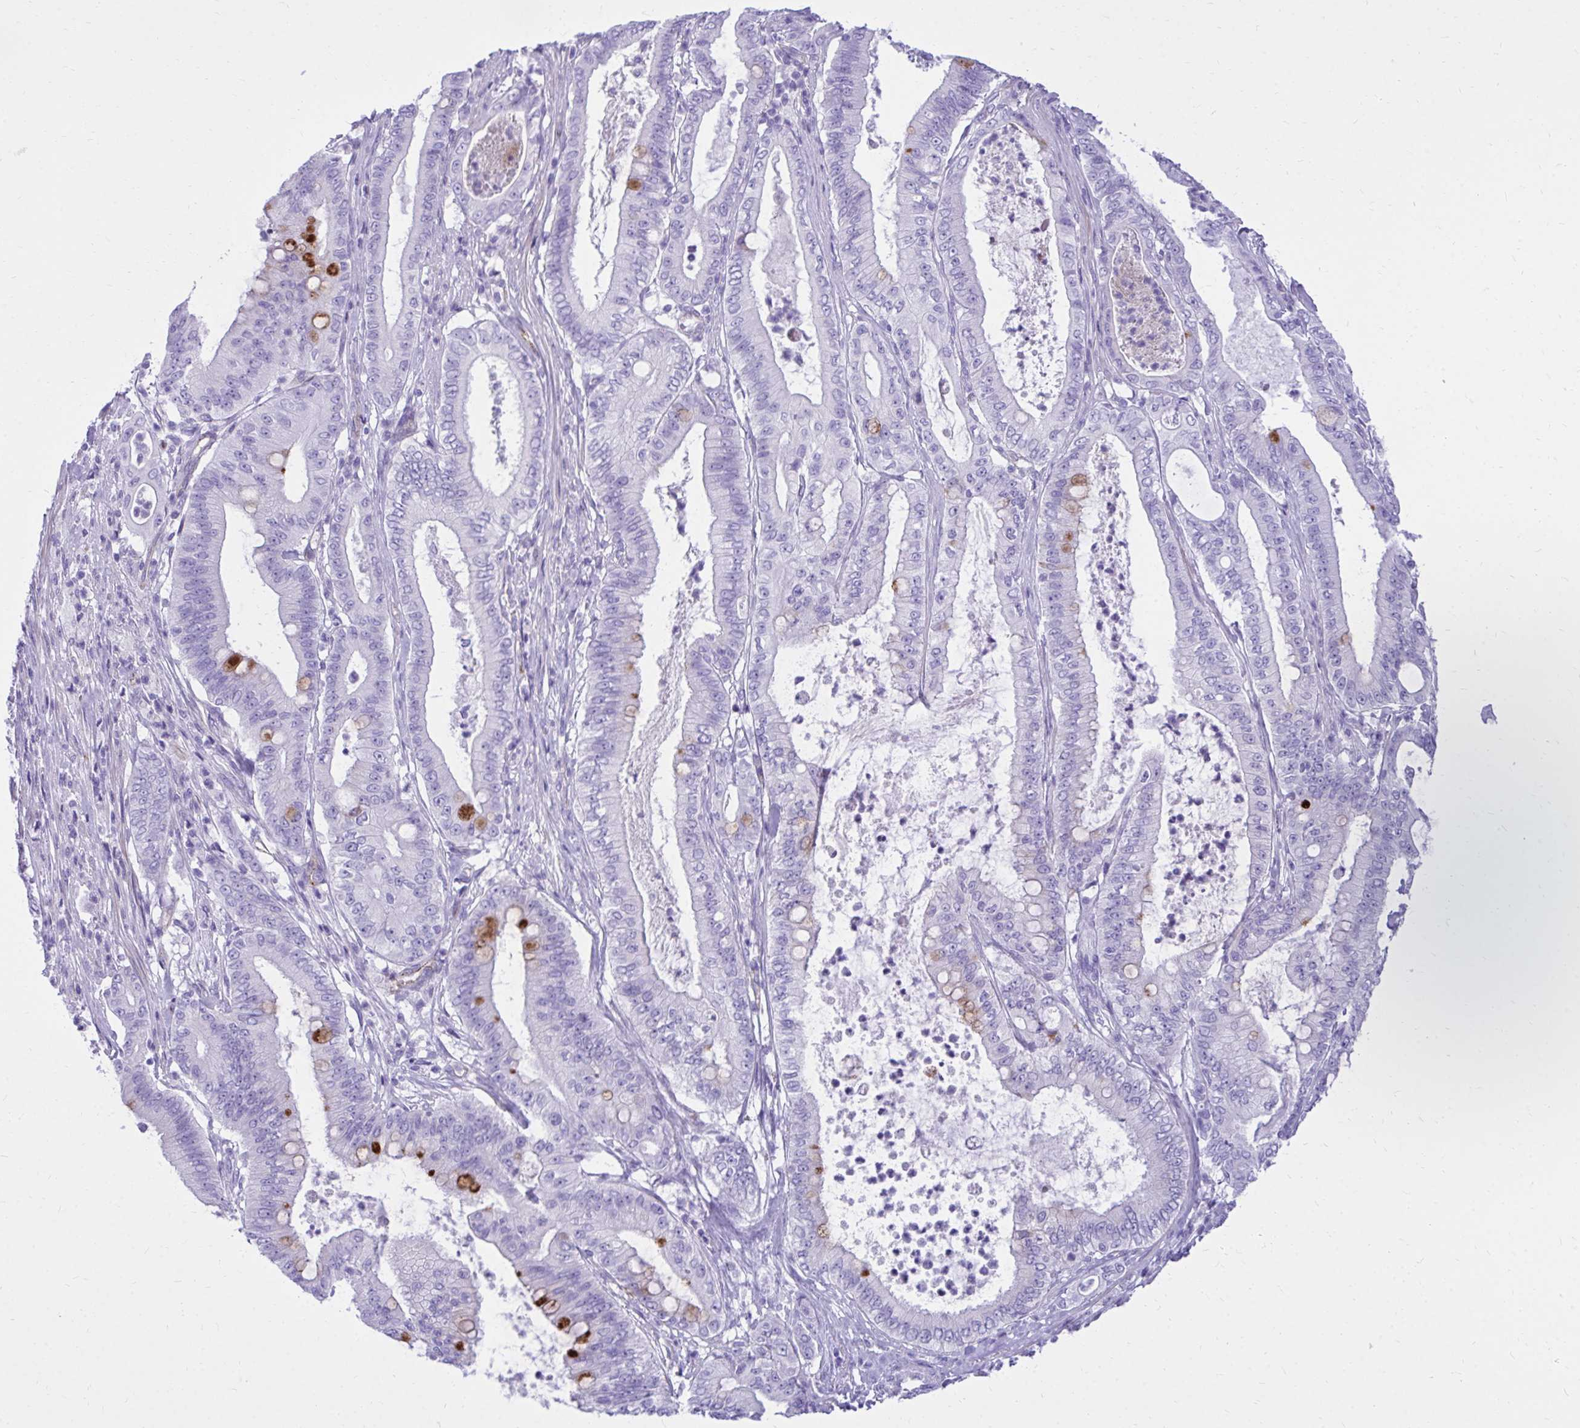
{"staining": {"intensity": "negative", "quantity": "none", "location": "none"}, "tissue": "pancreatic cancer", "cell_type": "Tumor cells", "image_type": "cancer", "snomed": [{"axis": "morphology", "description": "Adenocarcinoma, NOS"}, {"axis": "topography", "description": "Pancreas"}], "caption": "This is an IHC micrograph of adenocarcinoma (pancreatic). There is no staining in tumor cells.", "gene": "PELI3", "patient": {"sex": "male", "age": 71}}